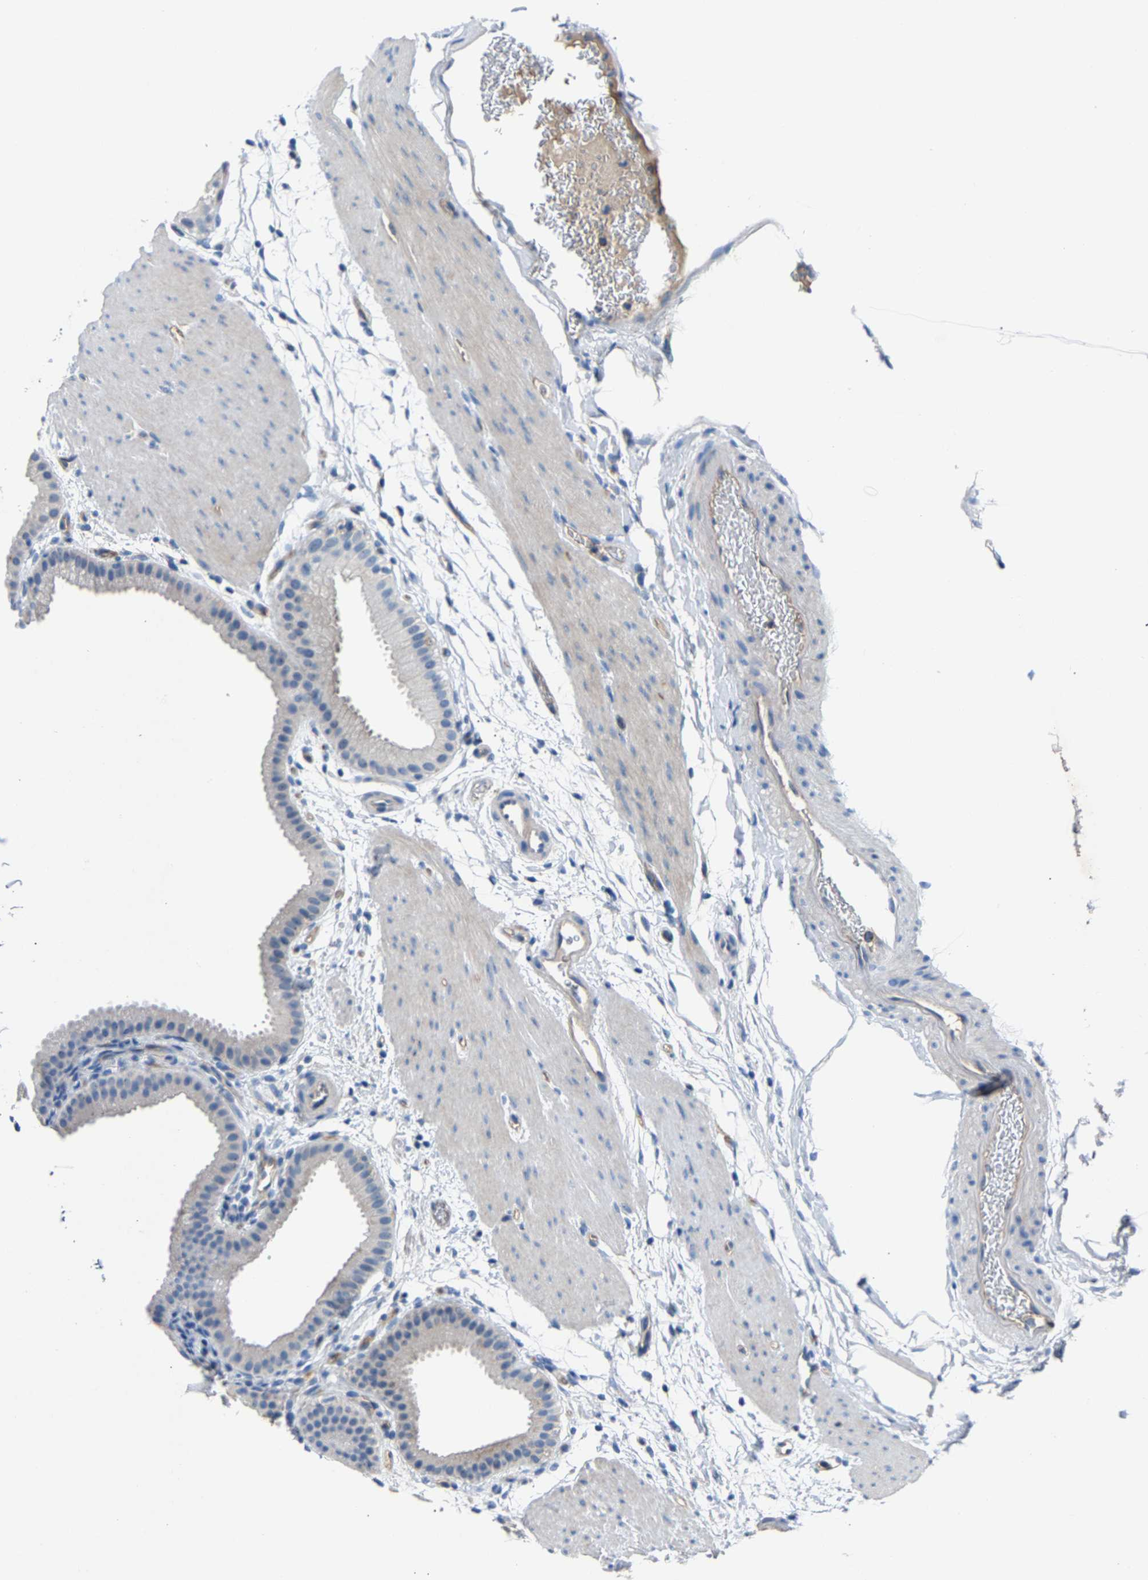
{"staining": {"intensity": "negative", "quantity": "none", "location": "none"}, "tissue": "gallbladder", "cell_type": "Glandular cells", "image_type": "normal", "snomed": [{"axis": "morphology", "description": "Normal tissue, NOS"}, {"axis": "topography", "description": "Gallbladder"}], "caption": "Immunohistochemistry (IHC) of normal gallbladder shows no staining in glandular cells. The staining was performed using DAB to visualize the protein expression in brown, while the nuclei were stained in blue with hematoxylin (Magnification: 20x).", "gene": "DNAAF5", "patient": {"sex": "female", "age": 64}}